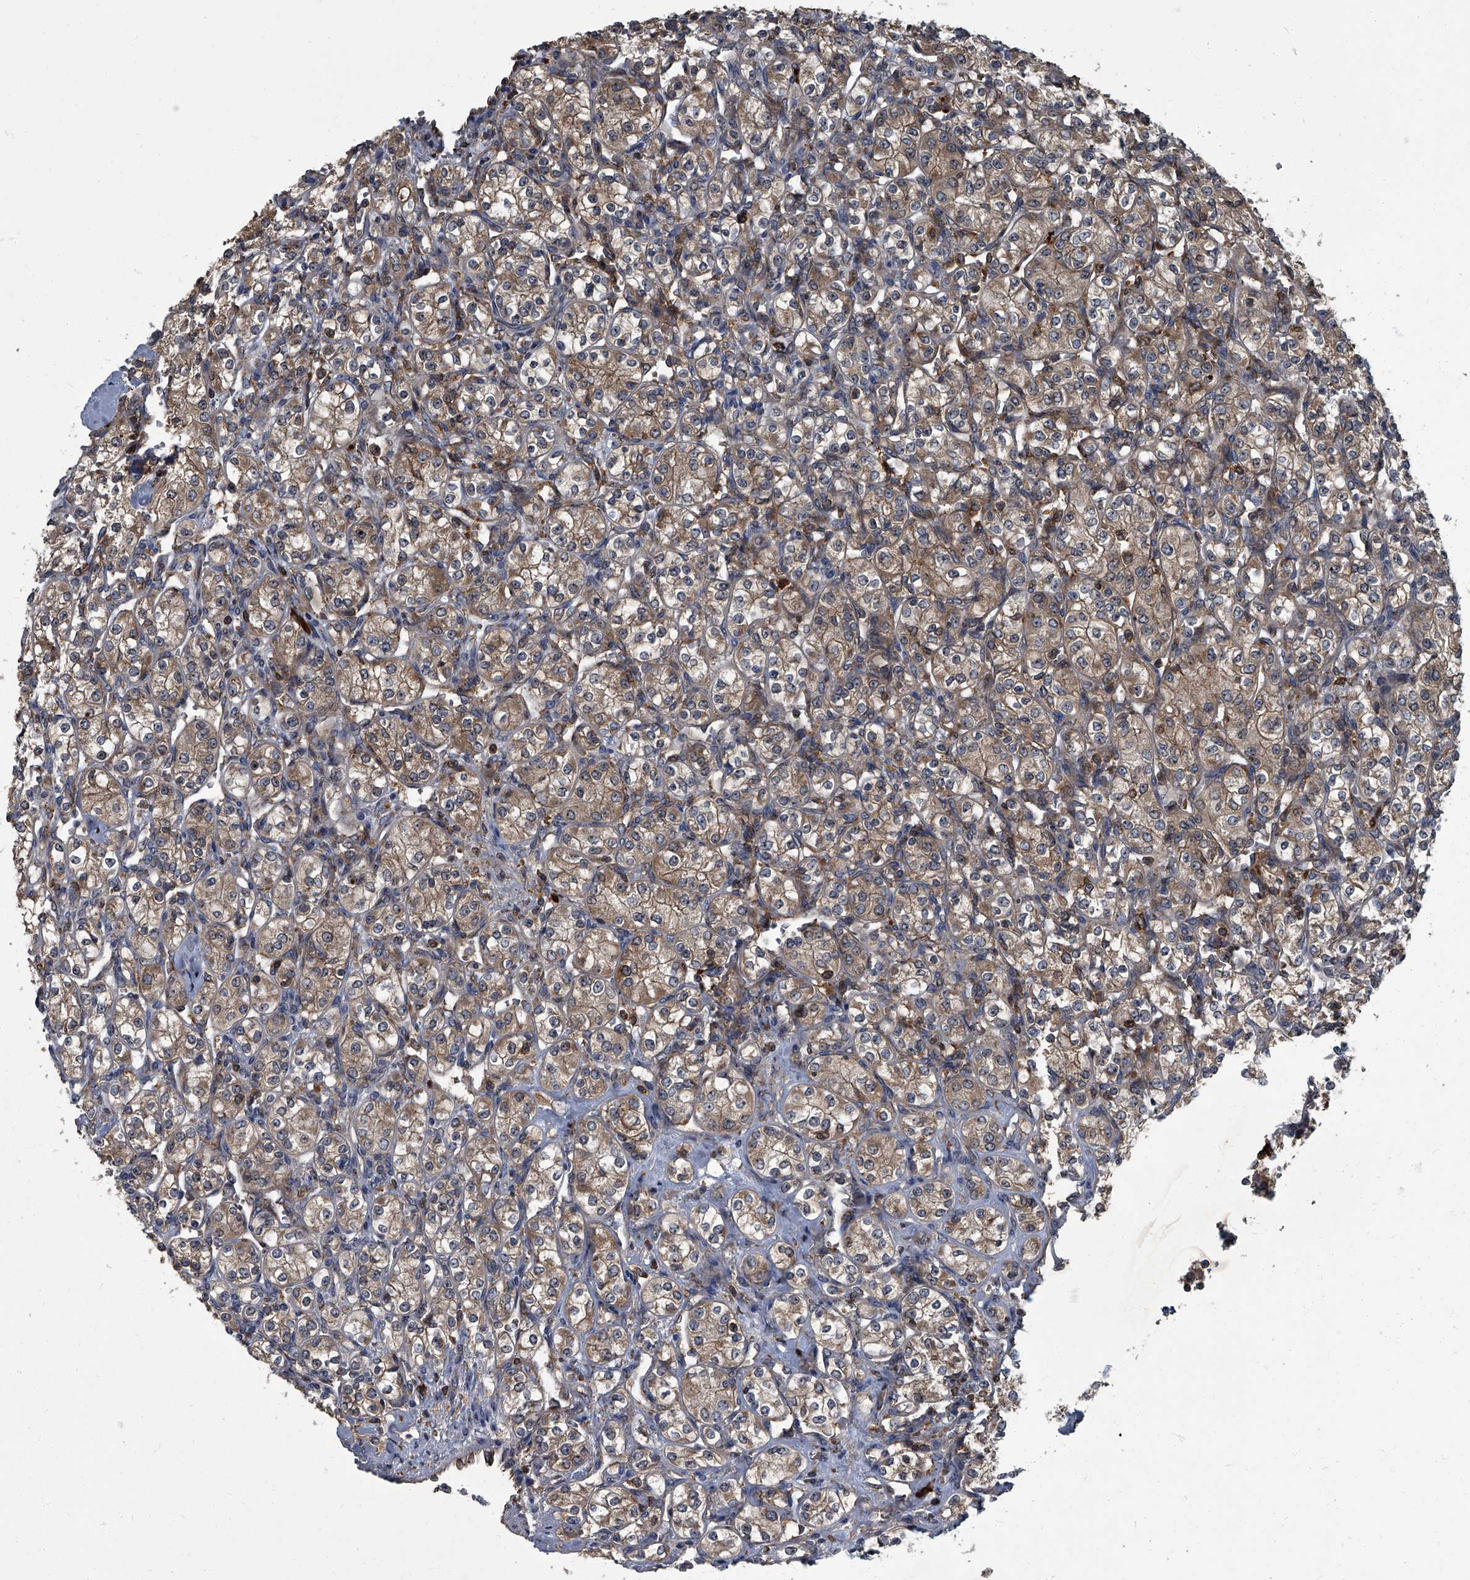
{"staining": {"intensity": "weak", "quantity": ">75%", "location": "cytoplasmic/membranous"}, "tissue": "renal cancer", "cell_type": "Tumor cells", "image_type": "cancer", "snomed": [{"axis": "morphology", "description": "Adenocarcinoma, NOS"}, {"axis": "topography", "description": "Kidney"}], "caption": "Immunohistochemistry (DAB (3,3'-diaminobenzidine)) staining of renal adenocarcinoma reveals weak cytoplasmic/membranous protein staining in about >75% of tumor cells.", "gene": "CDV3", "patient": {"sex": "male", "age": 77}}